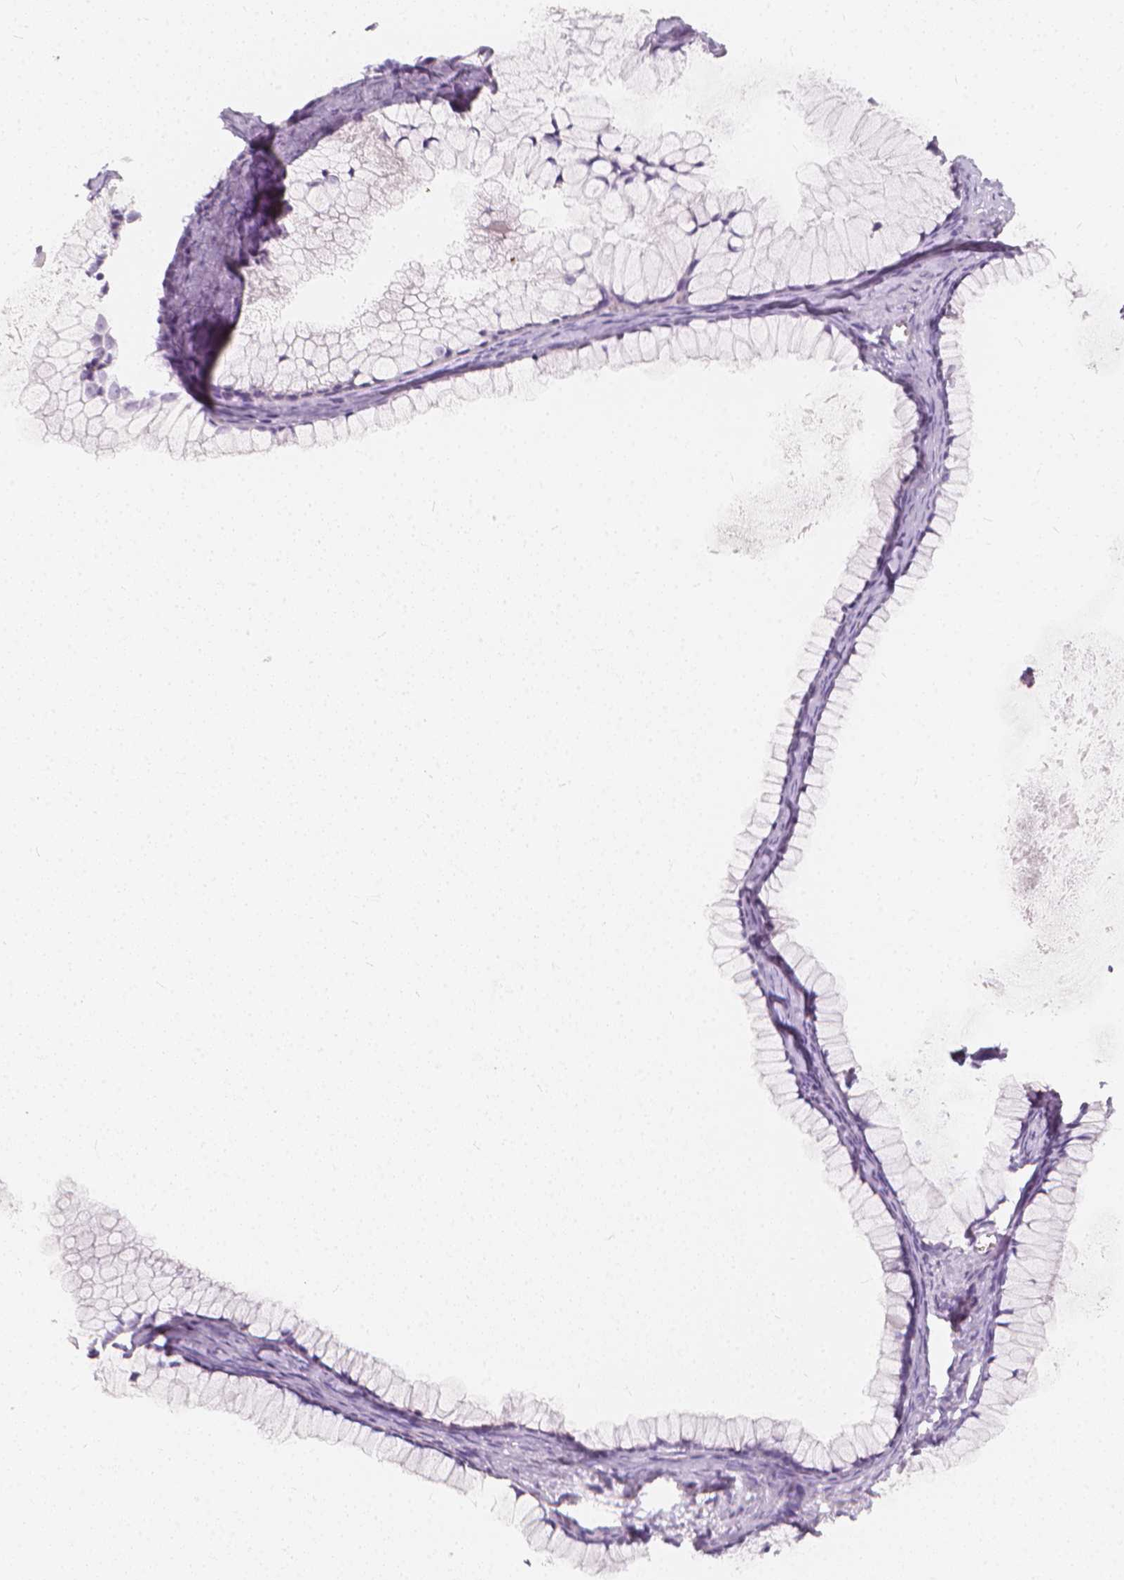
{"staining": {"intensity": "negative", "quantity": "none", "location": "none"}, "tissue": "ovarian cancer", "cell_type": "Tumor cells", "image_type": "cancer", "snomed": [{"axis": "morphology", "description": "Cystadenocarcinoma, mucinous, NOS"}, {"axis": "topography", "description": "Ovary"}], "caption": "The immunohistochemistry (IHC) histopathology image has no significant positivity in tumor cells of ovarian cancer (mucinous cystadenocarcinoma) tissue.", "gene": "RBFOX1", "patient": {"sex": "female", "age": 41}}